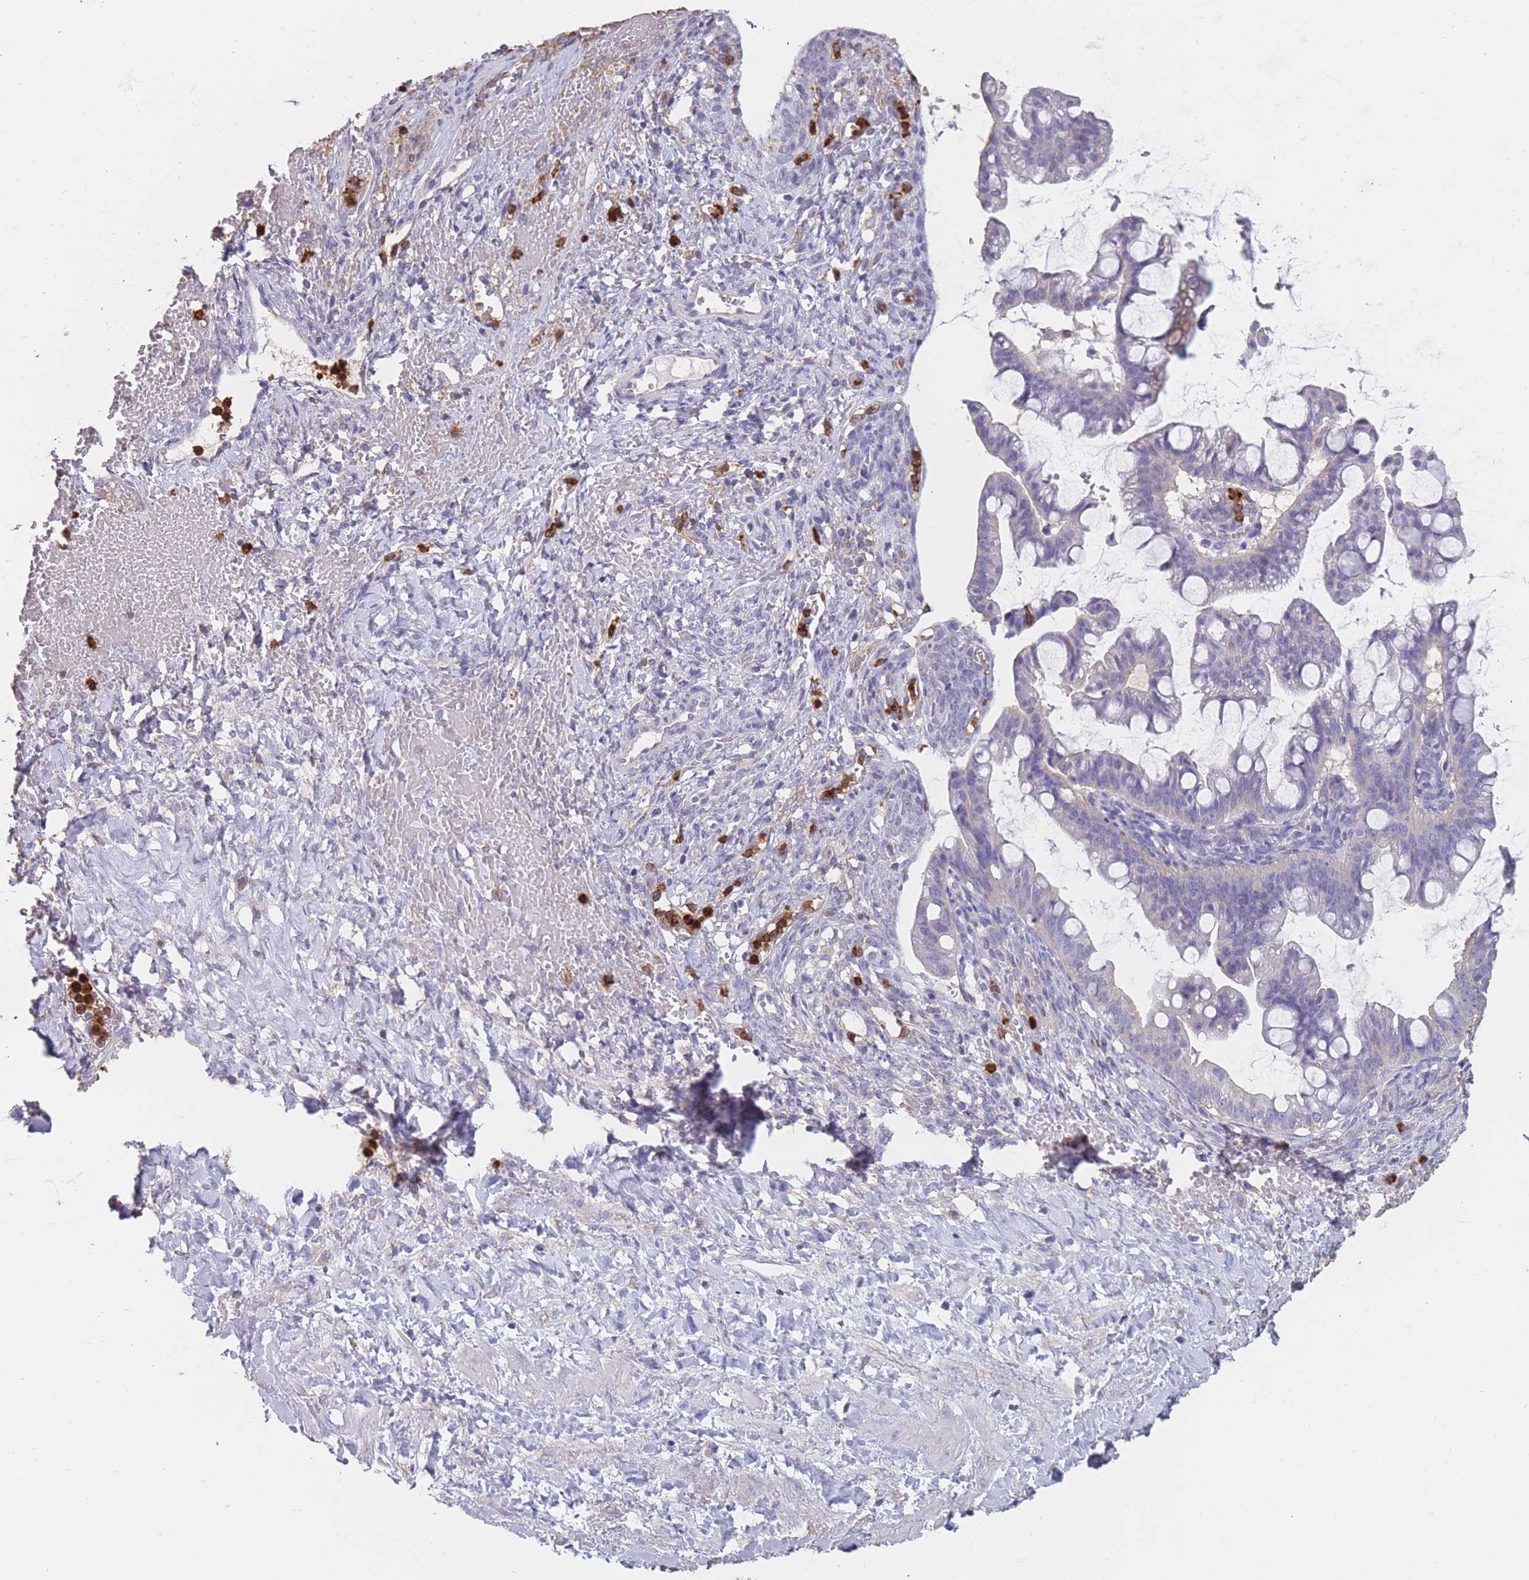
{"staining": {"intensity": "negative", "quantity": "none", "location": "none"}, "tissue": "ovarian cancer", "cell_type": "Tumor cells", "image_type": "cancer", "snomed": [{"axis": "morphology", "description": "Cystadenocarcinoma, mucinous, NOS"}, {"axis": "topography", "description": "Ovary"}], "caption": "This is an IHC micrograph of human ovarian cancer. There is no expression in tumor cells.", "gene": "CLEC12A", "patient": {"sex": "female", "age": 73}}